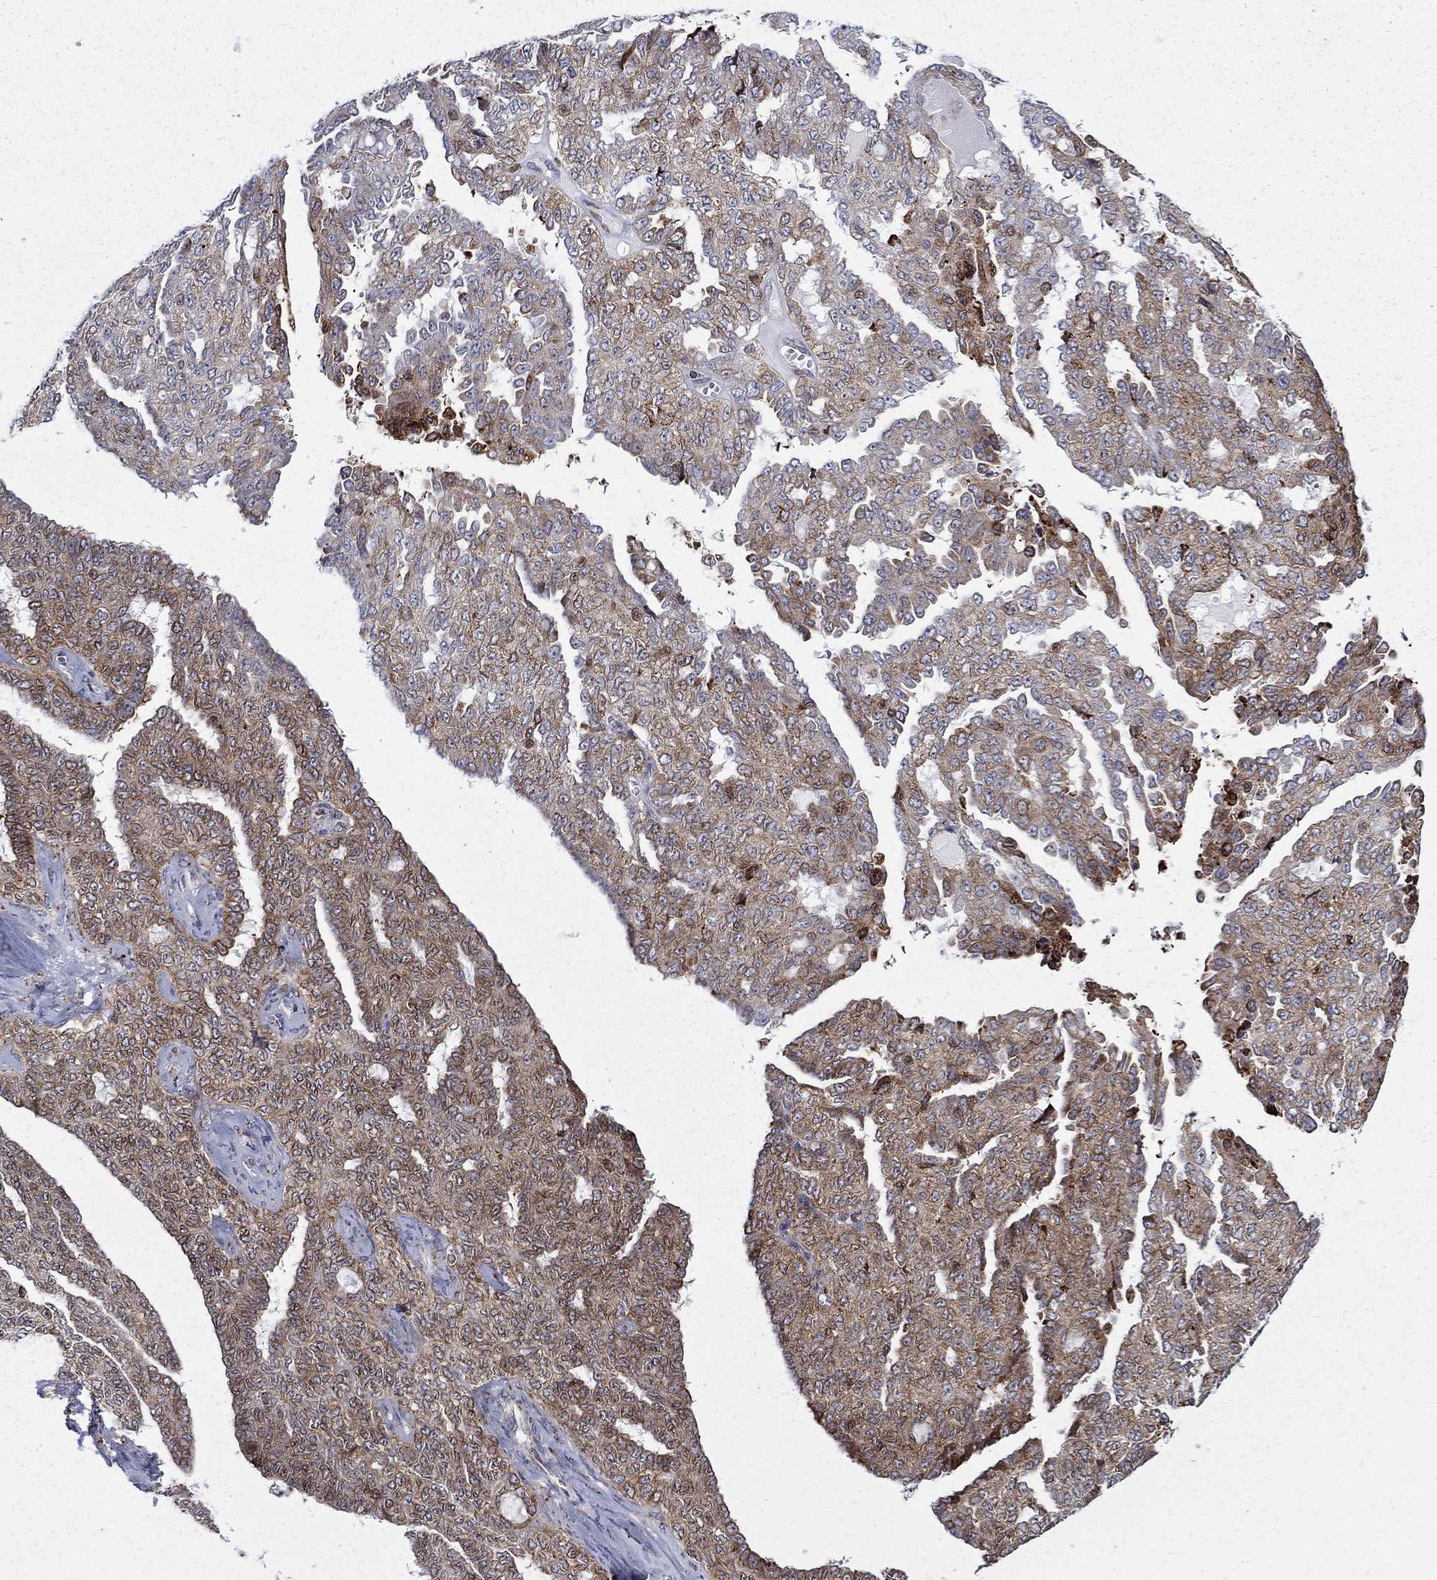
{"staining": {"intensity": "moderate", "quantity": "<25%", "location": "cytoplasmic/membranous"}, "tissue": "ovarian cancer", "cell_type": "Tumor cells", "image_type": "cancer", "snomed": [{"axis": "morphology", "description": "Cystadenocarcinoma, serous, NOS"}, {"axis": "topography", "description": "Ovary"}], "caption": "A brown stain labels moderate cytoplasmic/membranous staining of a protein in human ovarian serous cystadenocarcinoma tumor cells.", "gene": "CAB39L", "patient": {"sex": "female", "age": 71}}